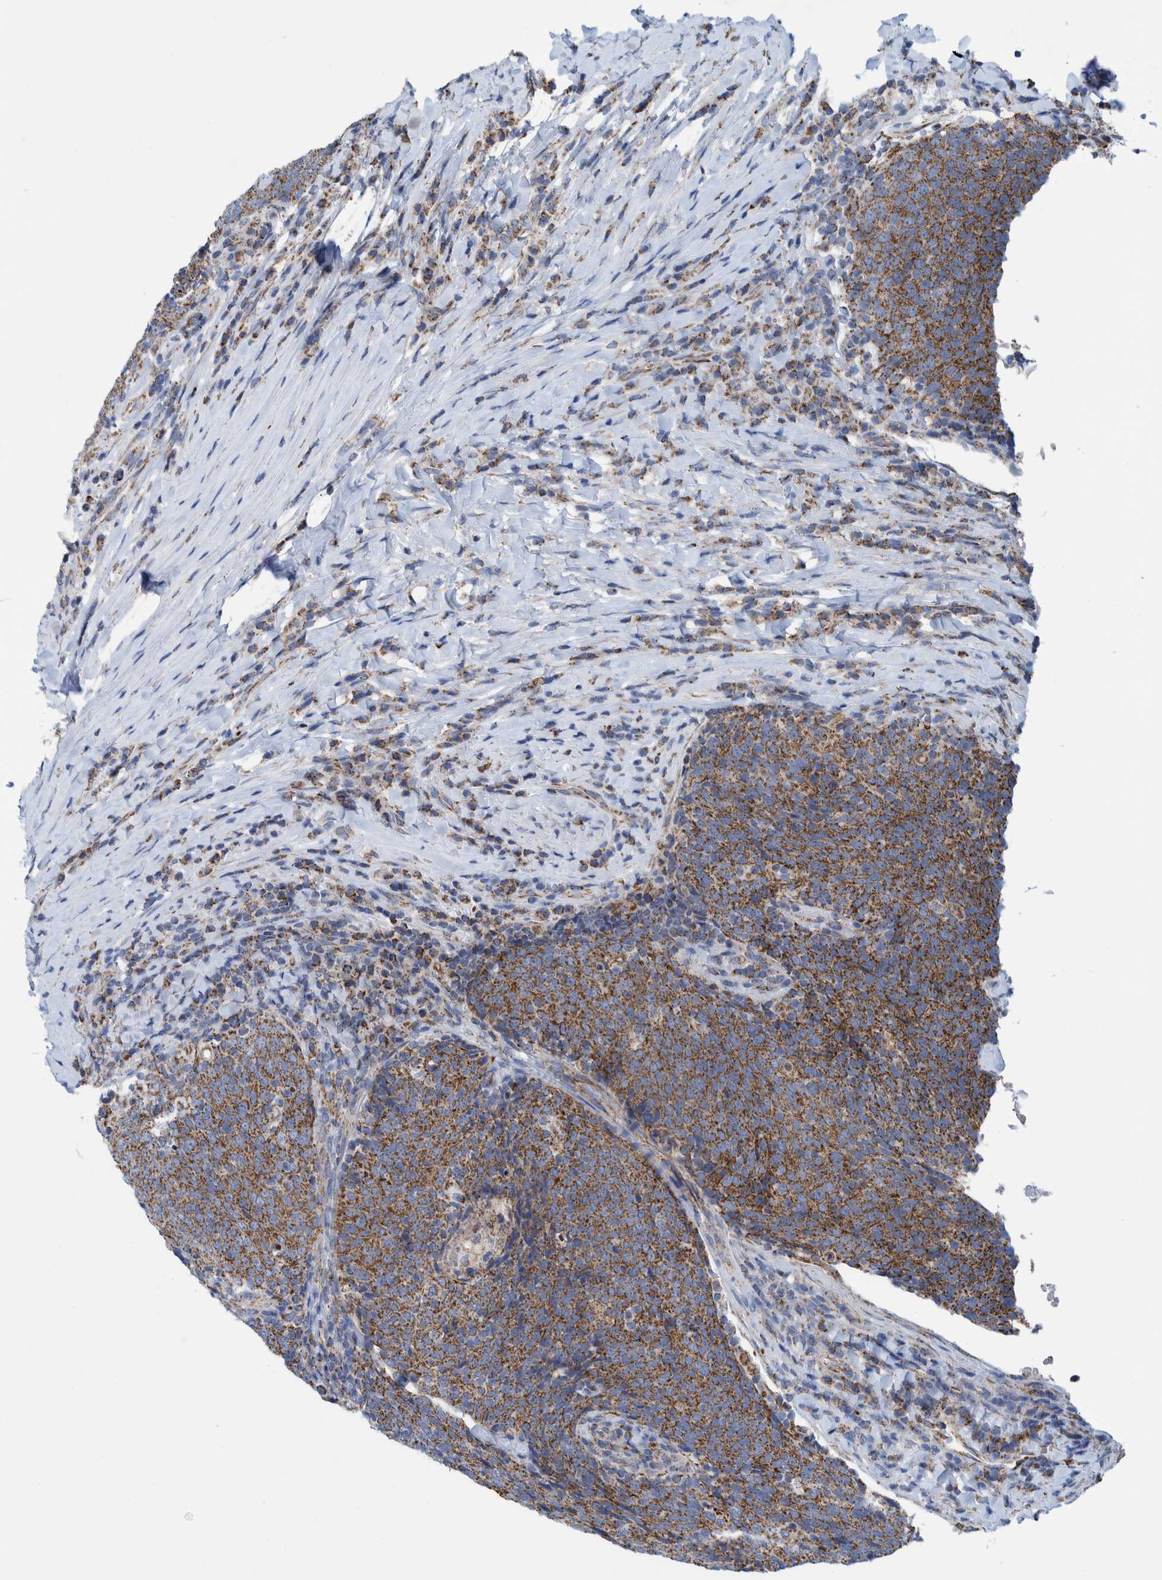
{"staining": {"intensity": "moderate", "quantity": ">75%", "location": "cytoplasmic/membranous"}, "tissue": "head and neck cancer", "cell_type": "Tumor cells", "image_type": "cancer", "snomed": [{"axis": "morphology", "description": "Squamous cell carcinoma, NOS"}, {"axis": "morphology", "description": "Squamous cell carcinoma, metastatic, NOS"}, {"axis": "topography", "description": "Lymph node"}, {"axis": "topography", "description": "Head-Neck"}], "caption": "Head and neck cancer tissue shows moderate cytoplasmic/membranous staining in approximately >75% of tumor cells, visualized by immunohistochemistry.", "gene": "MRPS7", "patient": {"sex": "male", "age": 62}}